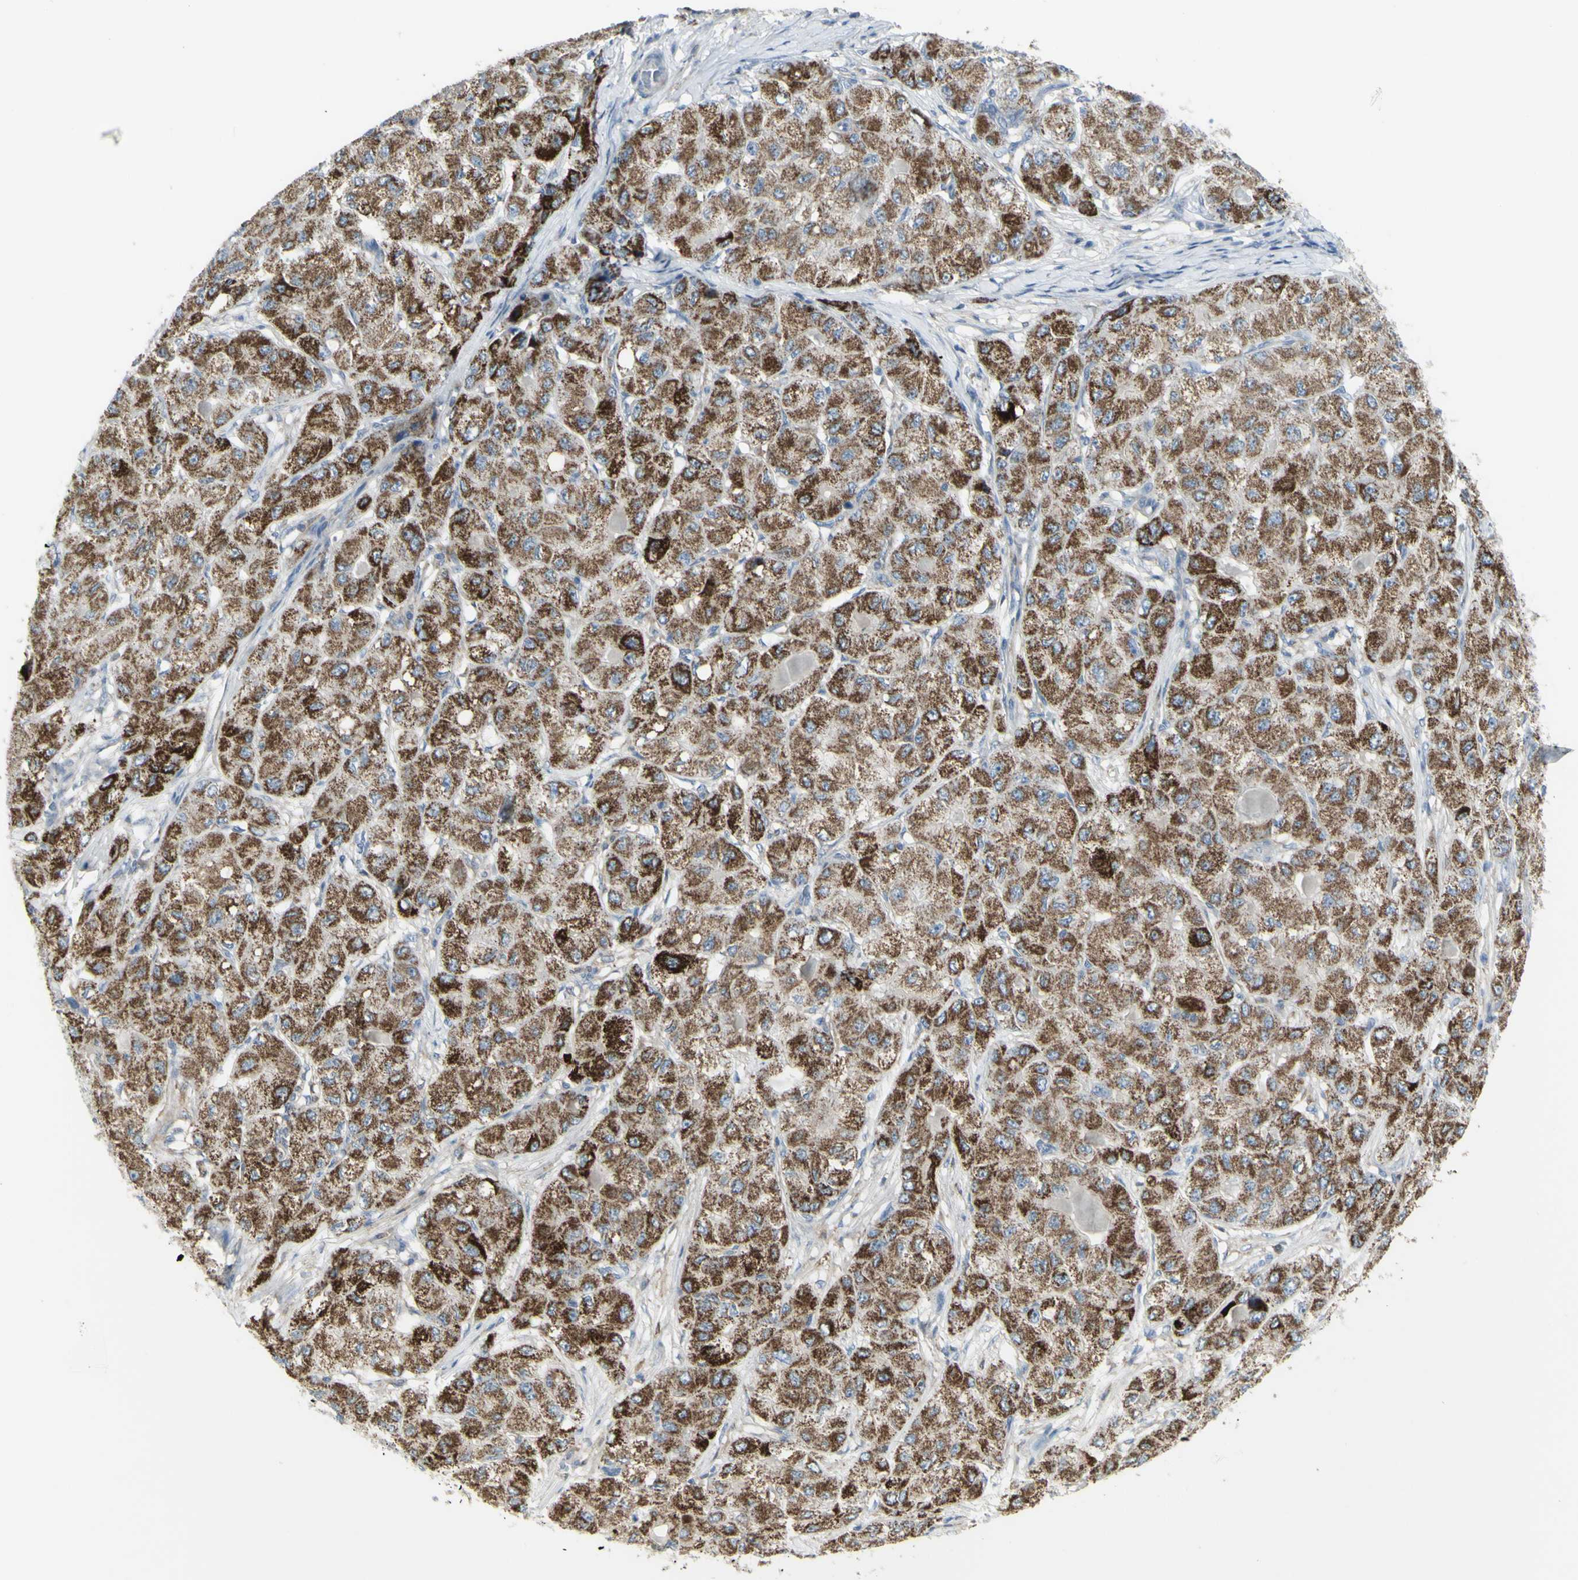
{"staining": {"intensity": "moderate", "quantity": ">75%", "location": "cytoplasmic/membranous"}, "tissue": "liver cancer", "cell_type": "Tumor cells", "image_type": "cancer", "snomed": [{"axis": "morphology", "description": "Carcinoma, Hepatocellular, NOS"}, {"axis": "topography", "description": "Liver"}], "caption": "Protein staining by immunohistochemistry (IHC) exhibits moderate cytoplasmic/membranous positivity in approximately >75% of tumor cells in liver cancer. The staining was performed using DAB to visualize the protein expression in brown, while the nuclei were stained in blue with hematoxylin (Magnification: 20x).", "gene": "CNTNAP1", "patient": {"sex": "male", "age": 80}}